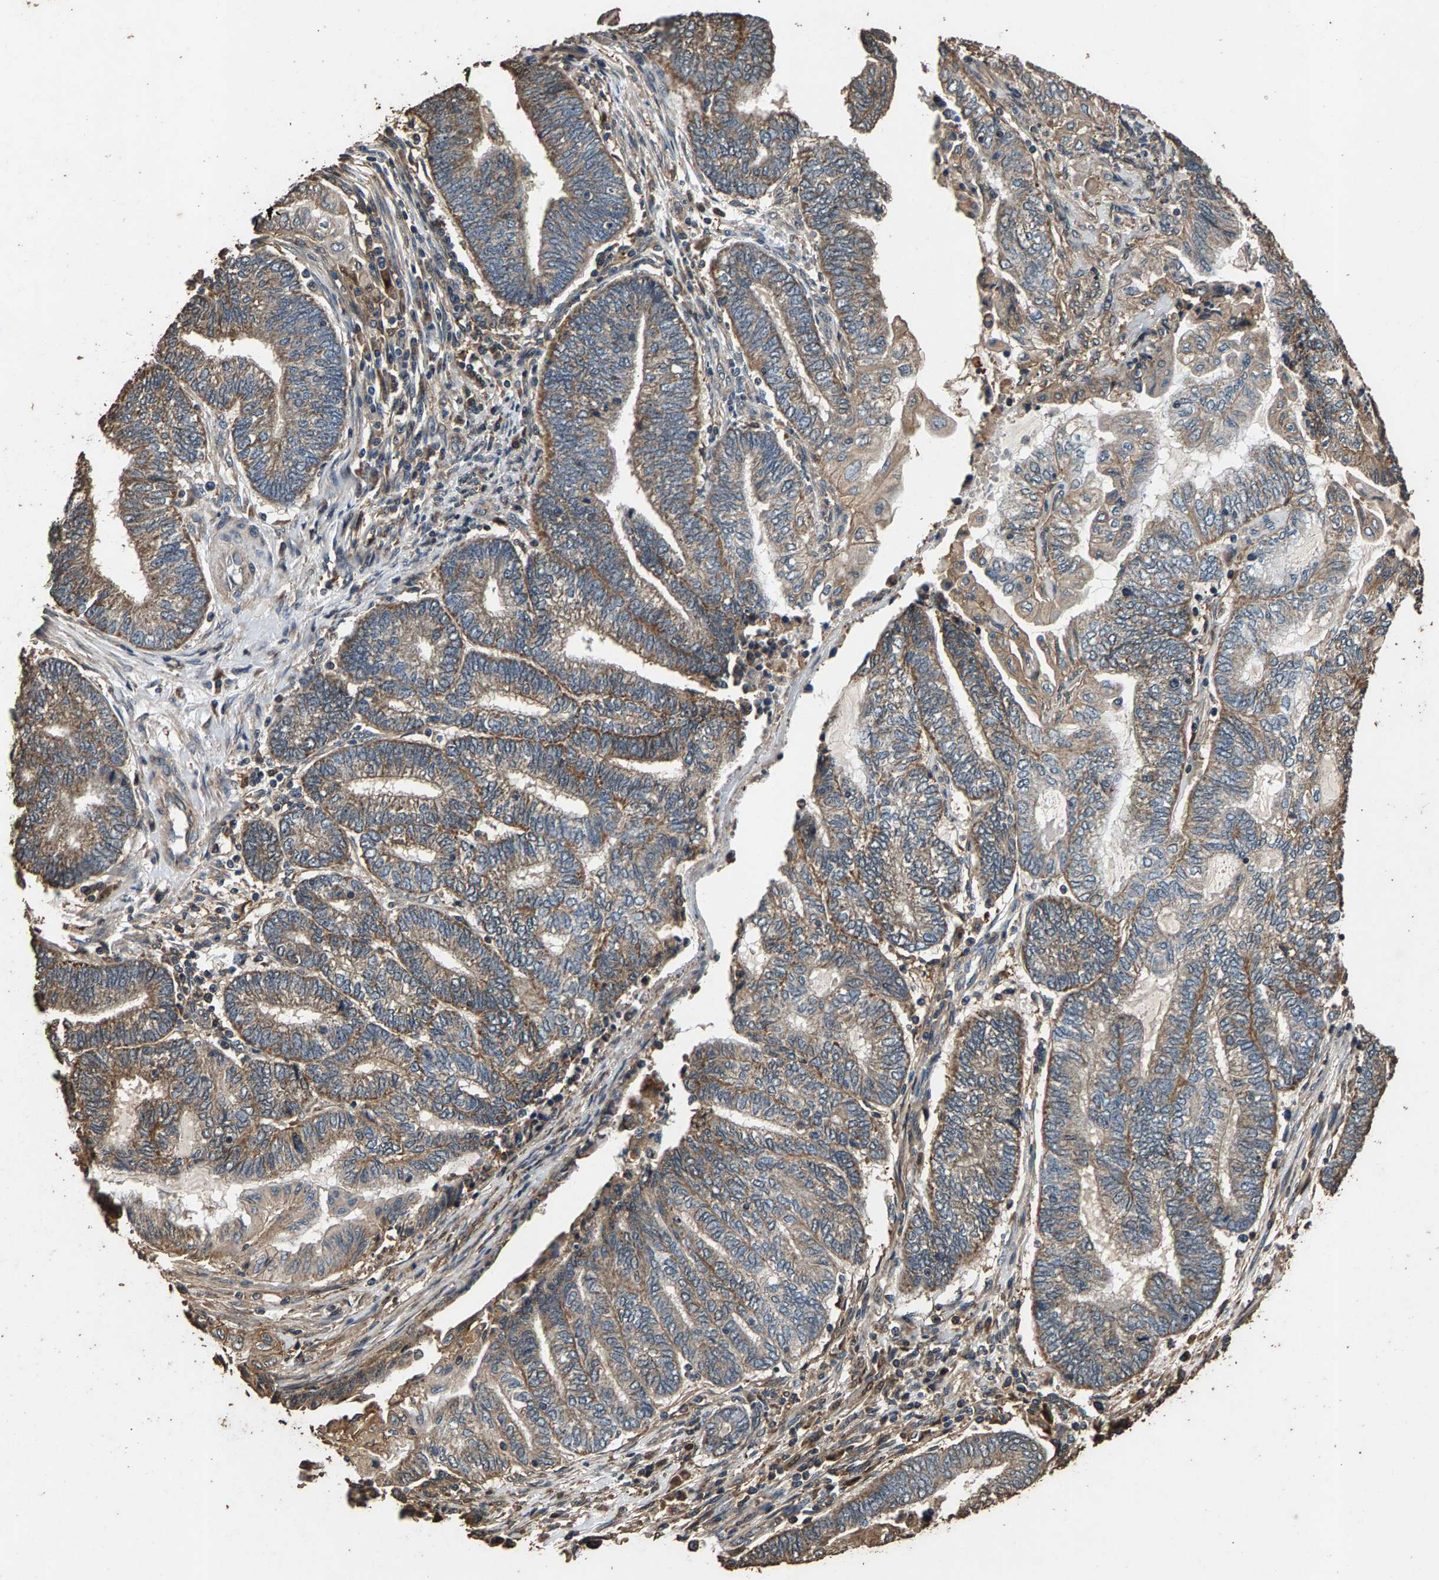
{"staining": {"intensity": "weak", "quantity": ">75%", "location": "cytoplasmic/membranous"}, "tissue": "endometrial cancer", "cell_type": "Tumor cells", "image_type": "cancer", "snomed": [{"axis": "morphology", "description": "Adenocarcinoma, NOS"}, {"axis": "topography", "description": "Uterus"}, {"axis": "topography", "description": "Endometrium"}], "caption": "IHC (DAB) staining of human endometrial adenocarcinoma displays weak cytoplasmic/membranous protein staining in about >75% of tumor cells.", "gene": "MRPL27", "patient": {"sex": "female", "age": 70}}